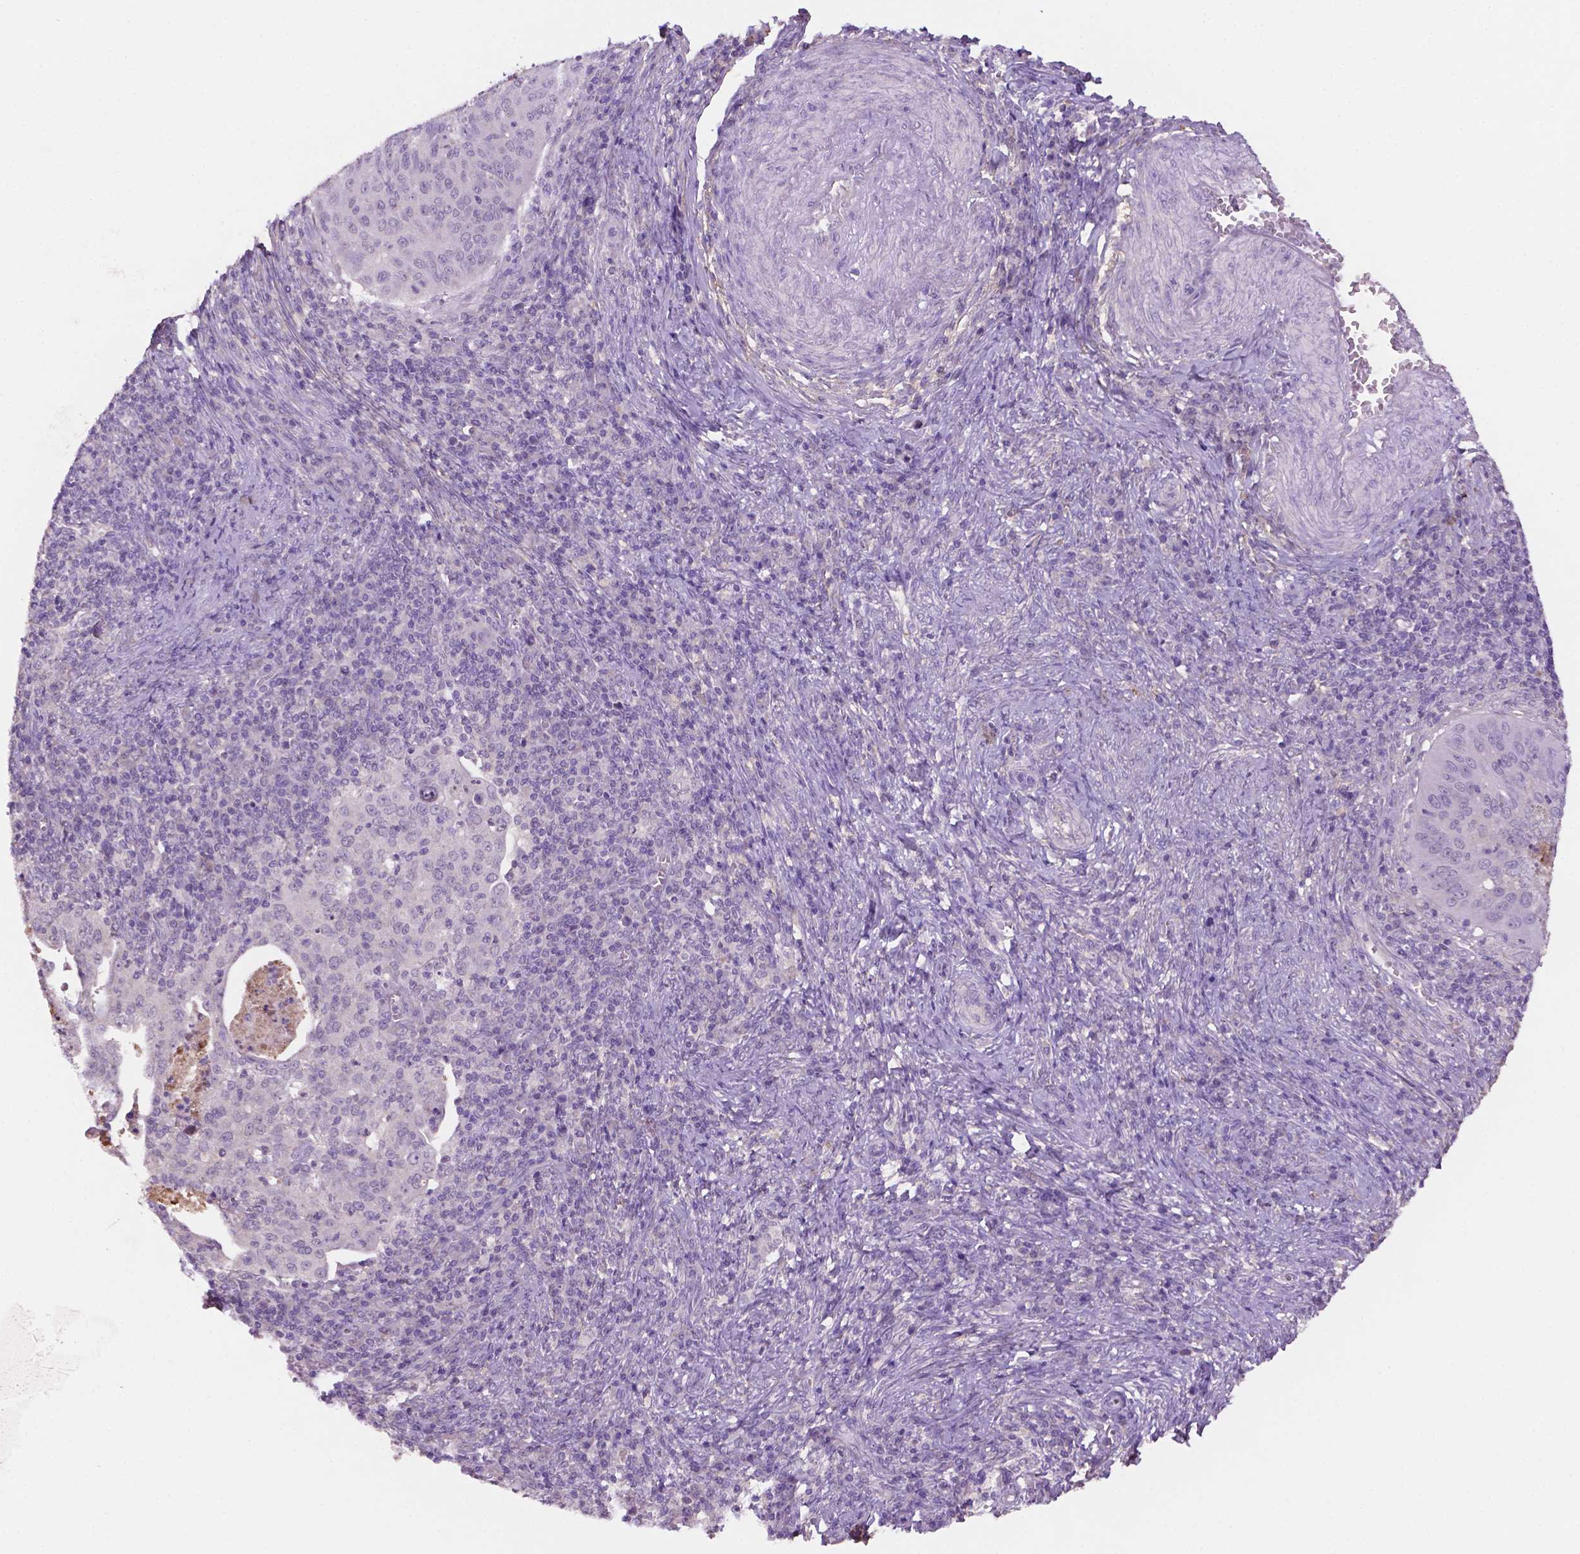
{"staining": {"intensity": "negative", "quantity": "none", "location": "none"}, "tissue": "cervical cancer", "cell_type": "Tumor cells", "image_type": "cancer", "snomed": [{"axis": "morphology", "description": "Squamous cell carcinoma, NOS"}, {"axis": "topography", "description": "Cervix"}], "caption": "Immunohistochemistry (IHC) image of cervical cancer (squamous cell carcinoma) stained for a protein (brown), which demonstrates no positivity in tumor cells. The staining was performed using DAB to visualize the protein expression in brown, while the nuclei were stained in blue with hematoxylin (Magnification: 20x).", "gene": "FBLN1", "patient": {"sex": "female", "age": 39}}